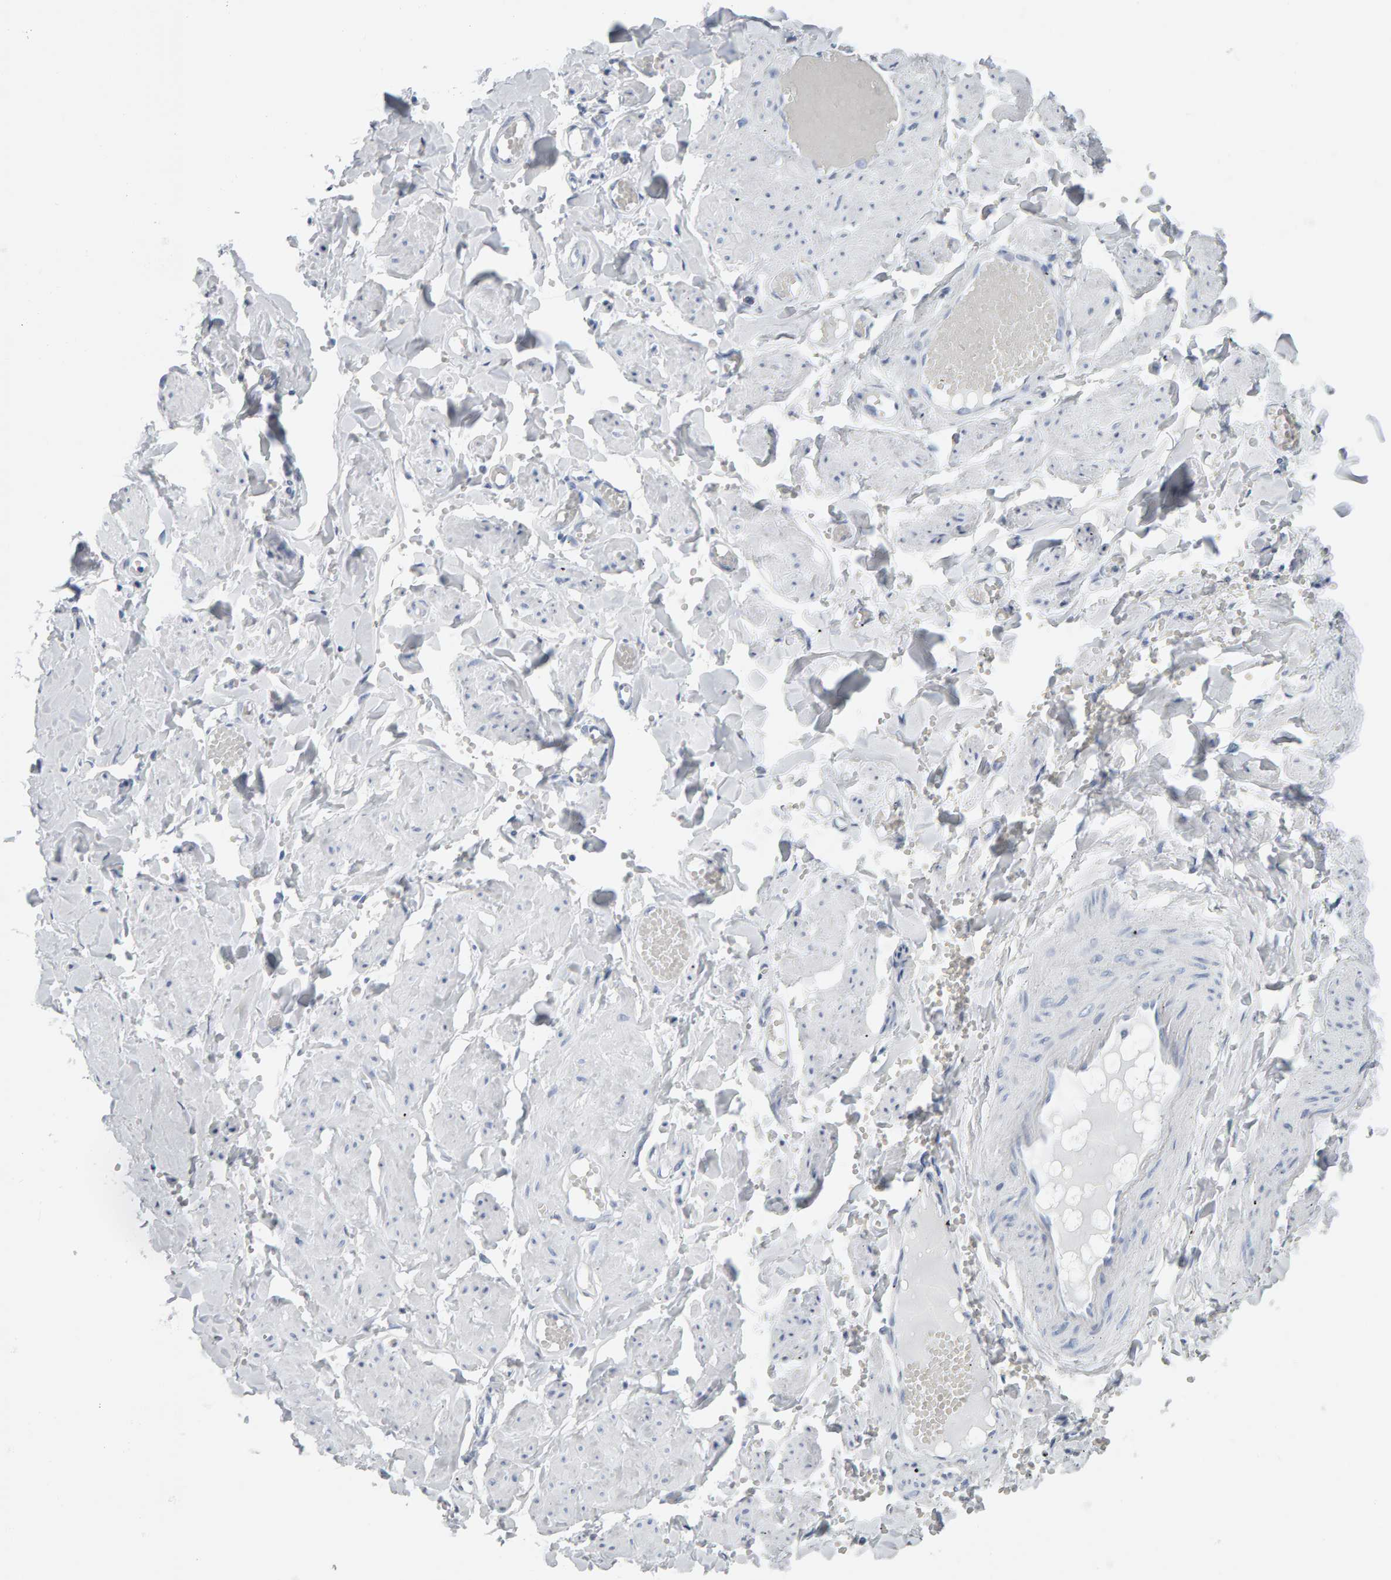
{"staining": {"intensity": "negative", "quantity": "none", "location": "none"}, "tissue": "adipose tissue", "cell_type": "Adipocytes", "image_type": "normal", "snomed": [{"axis": "morphology", "description": "Normal tissue, NOS"}, {"axis": "topography", "description": "Vascular tissue"}, {"axis": "topography", "description": "Fallopian tube"}, {"axis": "topography", "description": "Ovary"}], "caption": "Immunohistochemistry (IHC) micrograph of benign human adipose tissue stained for a protein (brown), which demonstrates no expression in adipocytes.", "gene": "SPACA3", "patient": {"sex": "female", "age": 67}}